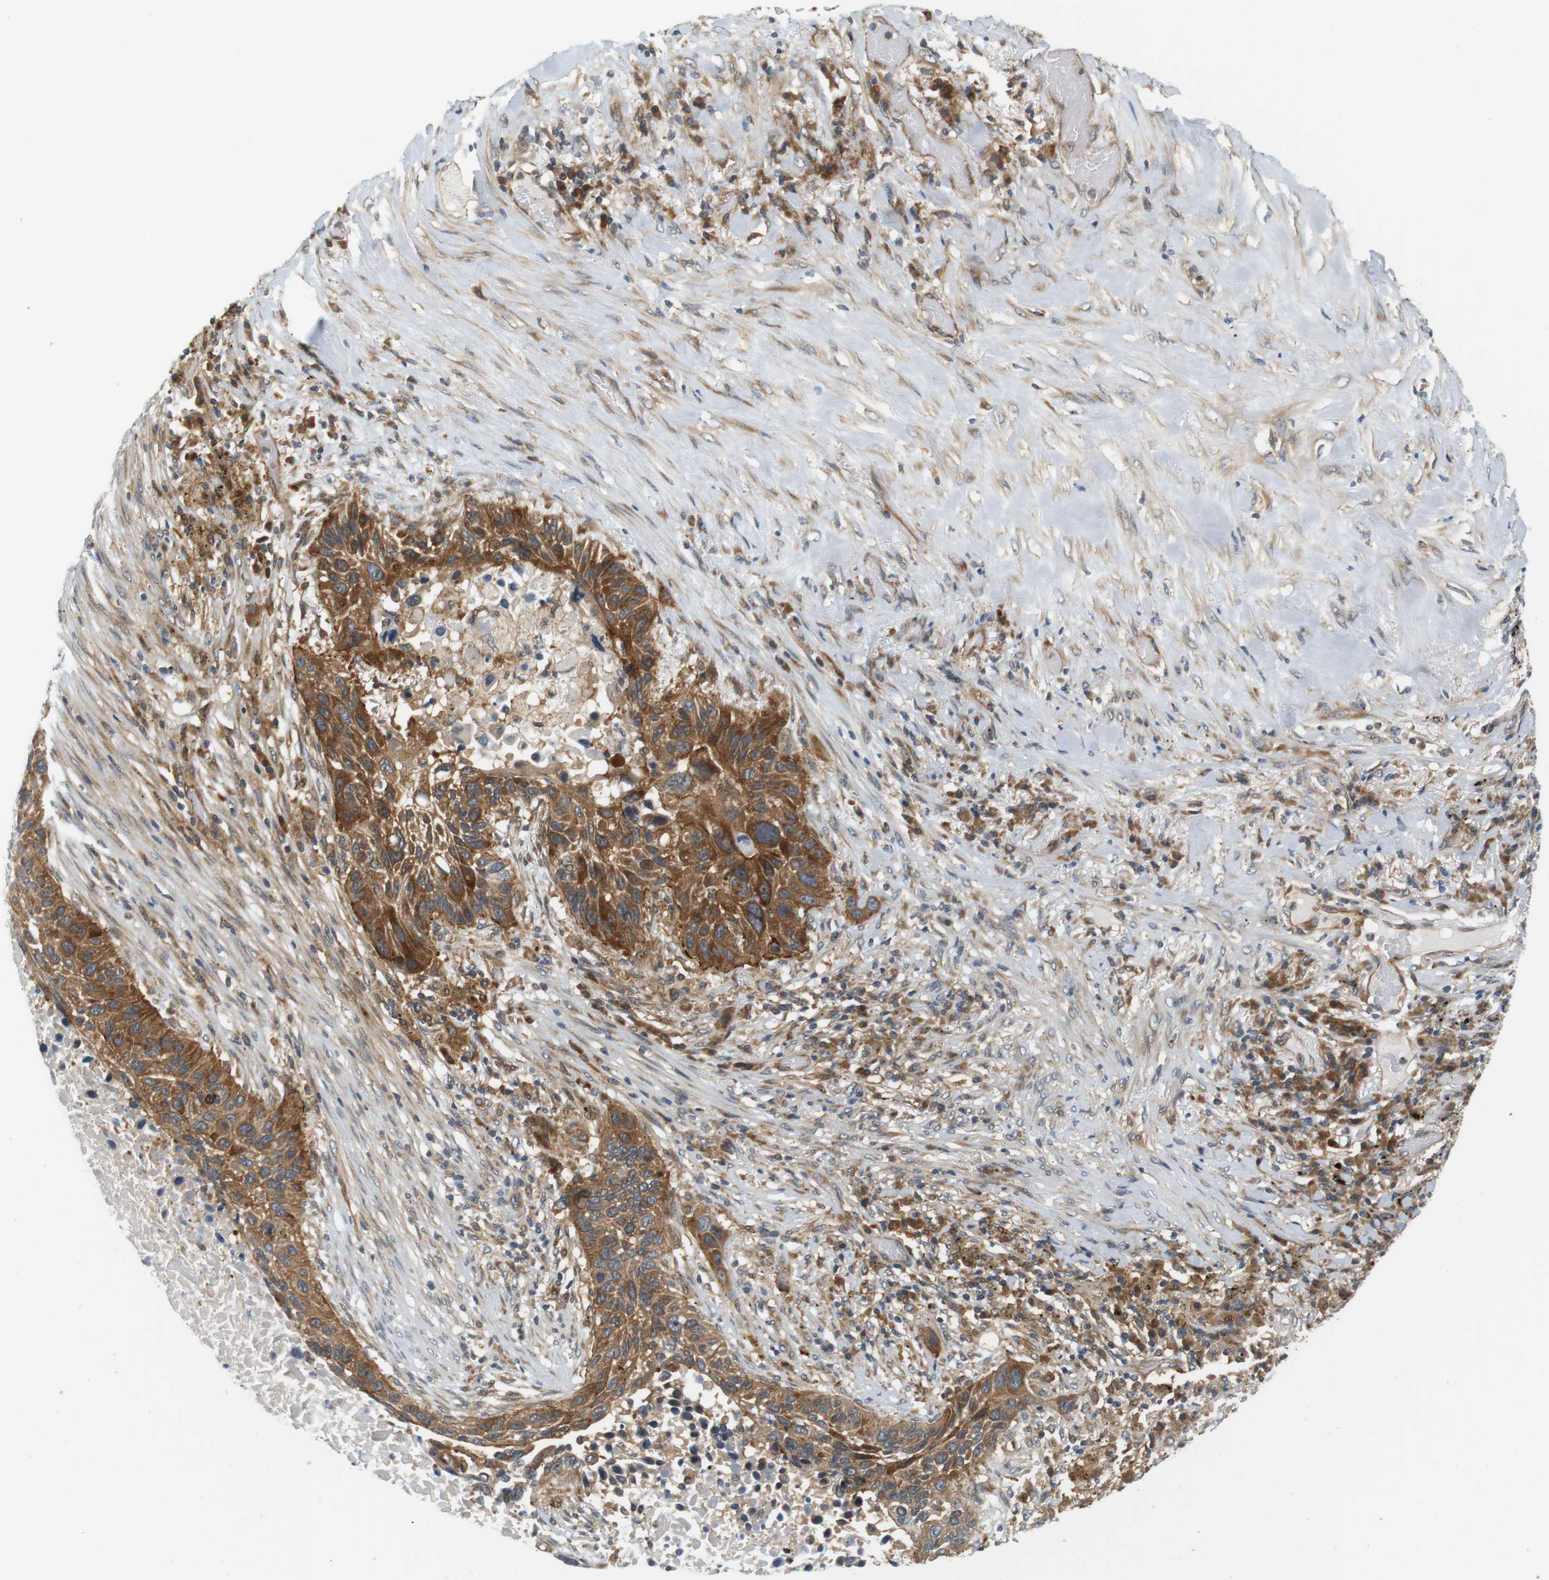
{"staining": {"intensity": "moderate", "quantity": ">75%", "location": "cytoplasmic/membranous"}, "tissue": "lung cancer", "cell_type": "Tumor cells", "image_type": "cancer", "snomed": [{"axis": "morphology", "description": "Squamous cell carcinoma, NOS"}, {"axis": "topography", "description": "Lung"}], "caption": "Moderate cytoplasmic/membranous protein positivity is present in about >75% of tumor cells in lung cancer. (Brightfield microscopy of DAB IHC at high magnification).", "gene": "SH3GLB1", "patient": {"sex": "male", "age": 57}}